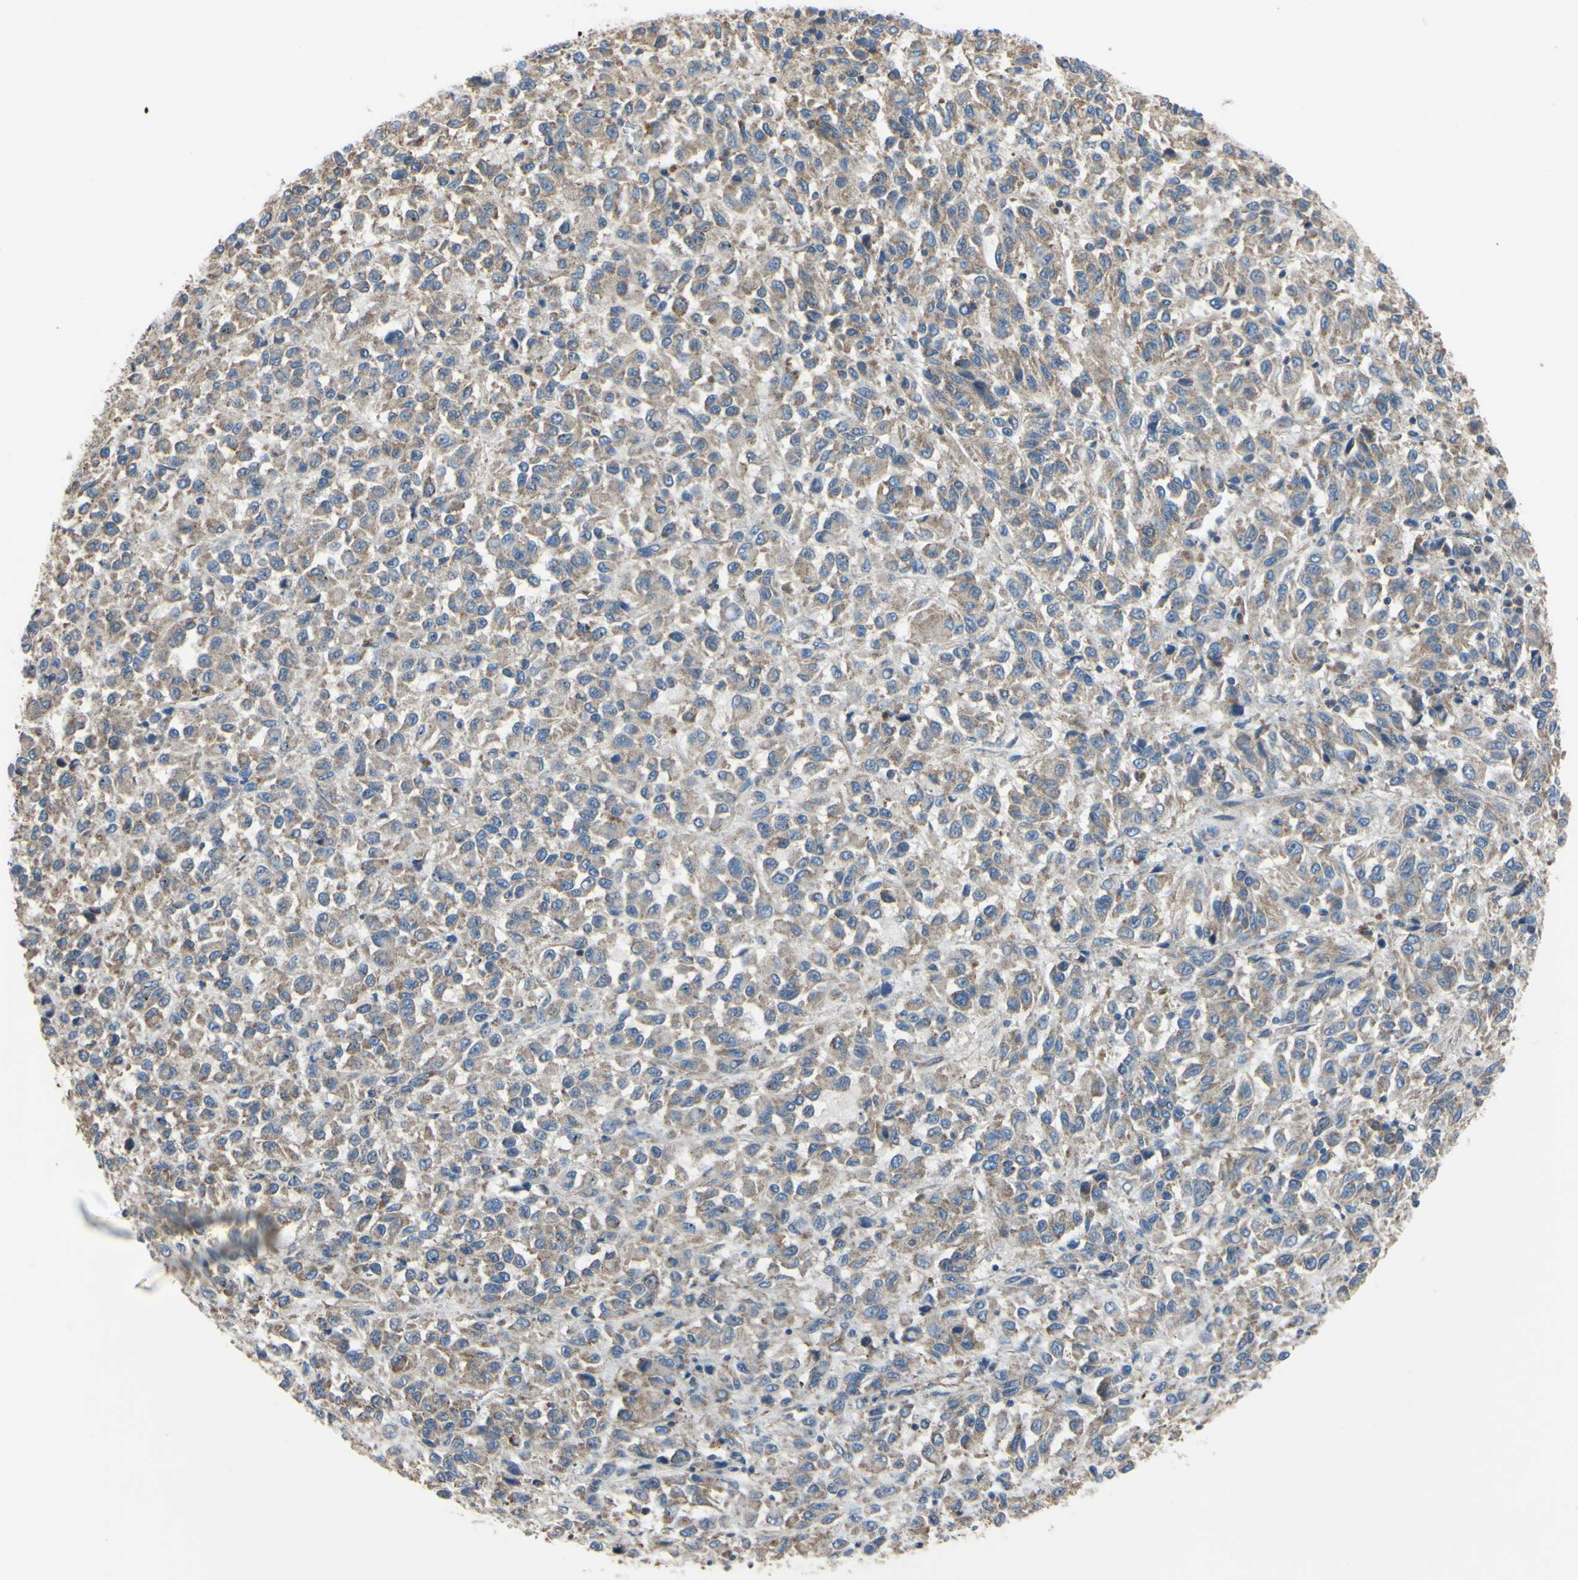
{"staining": {"intensity": "weak", "quantity": ">75%", "location": "cytoplasmic/membranous"}, "tissue": "melanoma", "cell_type": "Tumor cells", "image_type": "cancer", "snomed": [{"axis": "morphology", "description": "Malignant melanoma, Metastatic site"}, {"axis": "topography", "description": "Lung"}], "caption": "Protein staining of malignant melanoma (metastatic site) tissue shows weak cytoplasmic/membranous staining in about >75% of tumor cells.", "gene": "BECN1", "patient": {"sex": "male", "age": 64}}